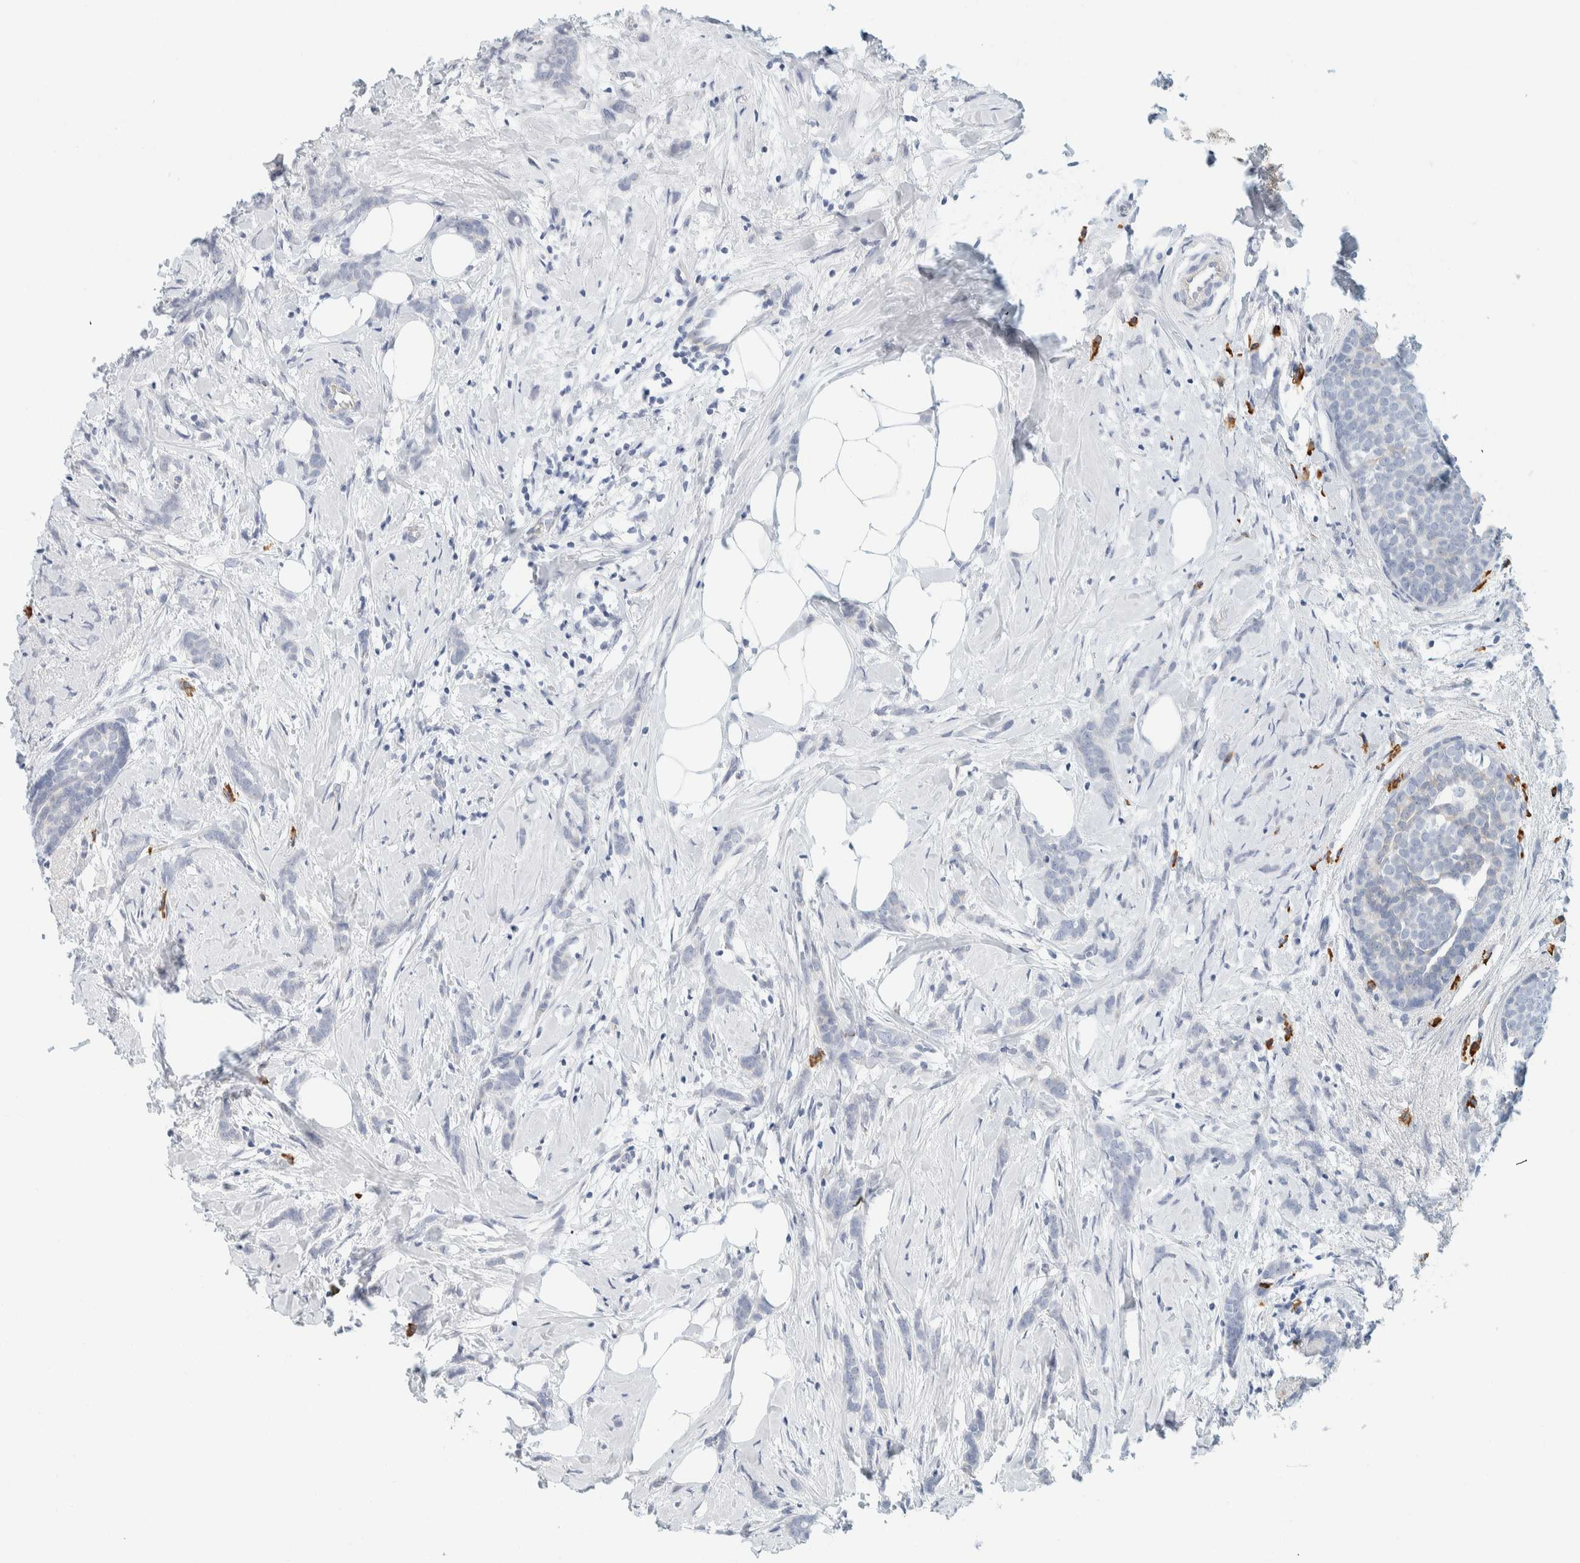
{"staining": {"intensity": "negative", "quantity": "none", "location": "none"}, "tissue": "breast cancer", "cell_type": "Tumor cells", "image_type": "cancer", "snomed": [{"axis": "morphology", "description": "Lobular carcinoma, in situ"}, {"axis": "morphology", "description": "Lobular carcinoma"}, {"axis": "topography", "description": "Breast"}], "caption": "There is no significant expression in tumor cells of lobular carcinoma in situ (breast).", "gene": "ARHGAP27", "patient": {"sex": "female", "age": 41}}